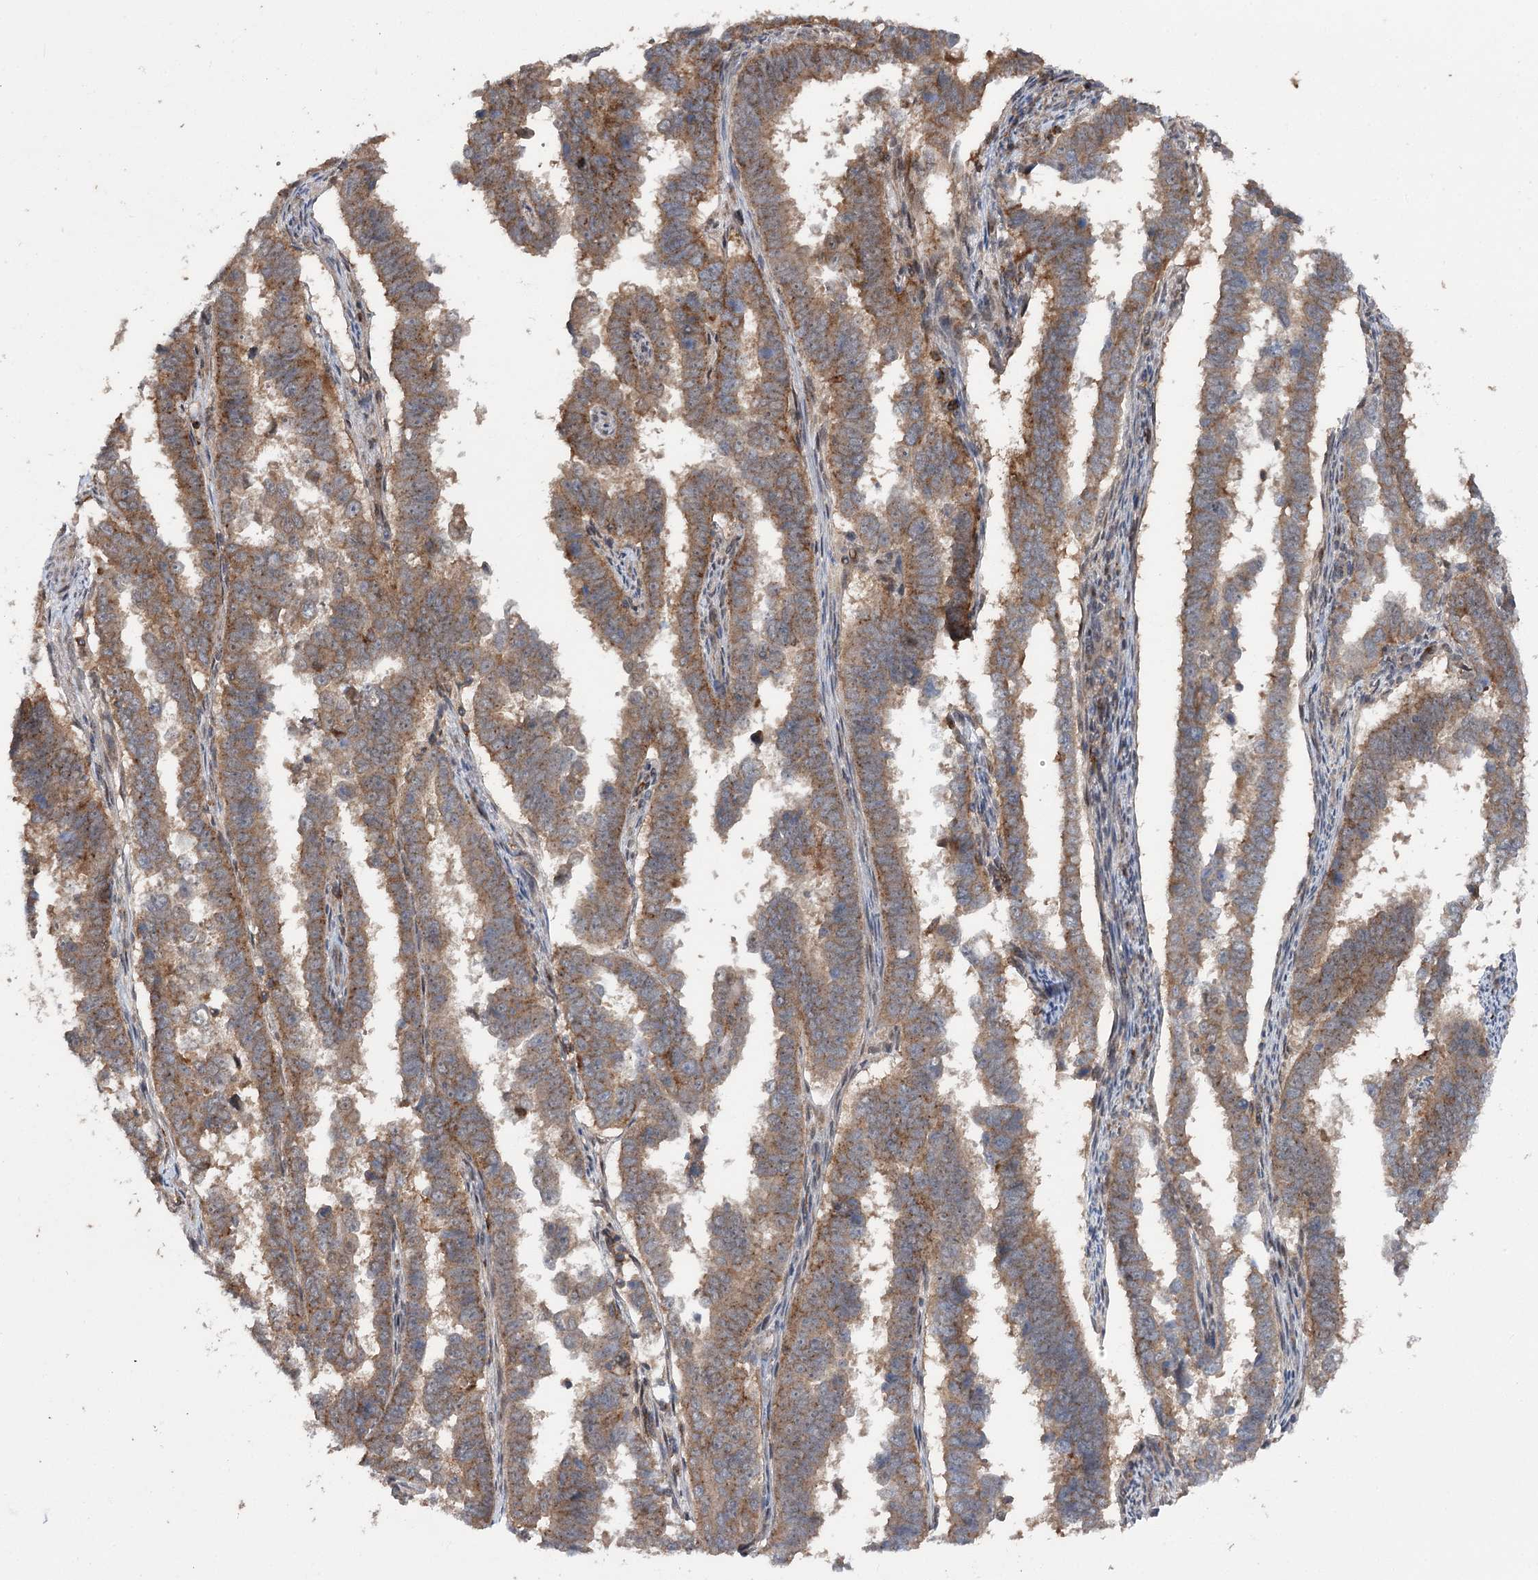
{"staining": {"intensity": "moderate", "quantity": ">75%", "location": "cytoplasmic/membranous"}, "tissue": "endometrial cancer", "cell_type": "Tumor cells", "image_type": "cancer", "snomed": [{"axis": "morphology", "description": "Adenocarcinoma, NOS"}, {"axis": "topography", "description": "Endometrium"}], "caption": "Human endometrial adenocarcinoma stained with a brown dye displays moderate cytoplasmic/membranous positive expression in approximately >75% of tumor cells.", "gene": "STX6", "patient": {"sex": "female", "age": 75}}